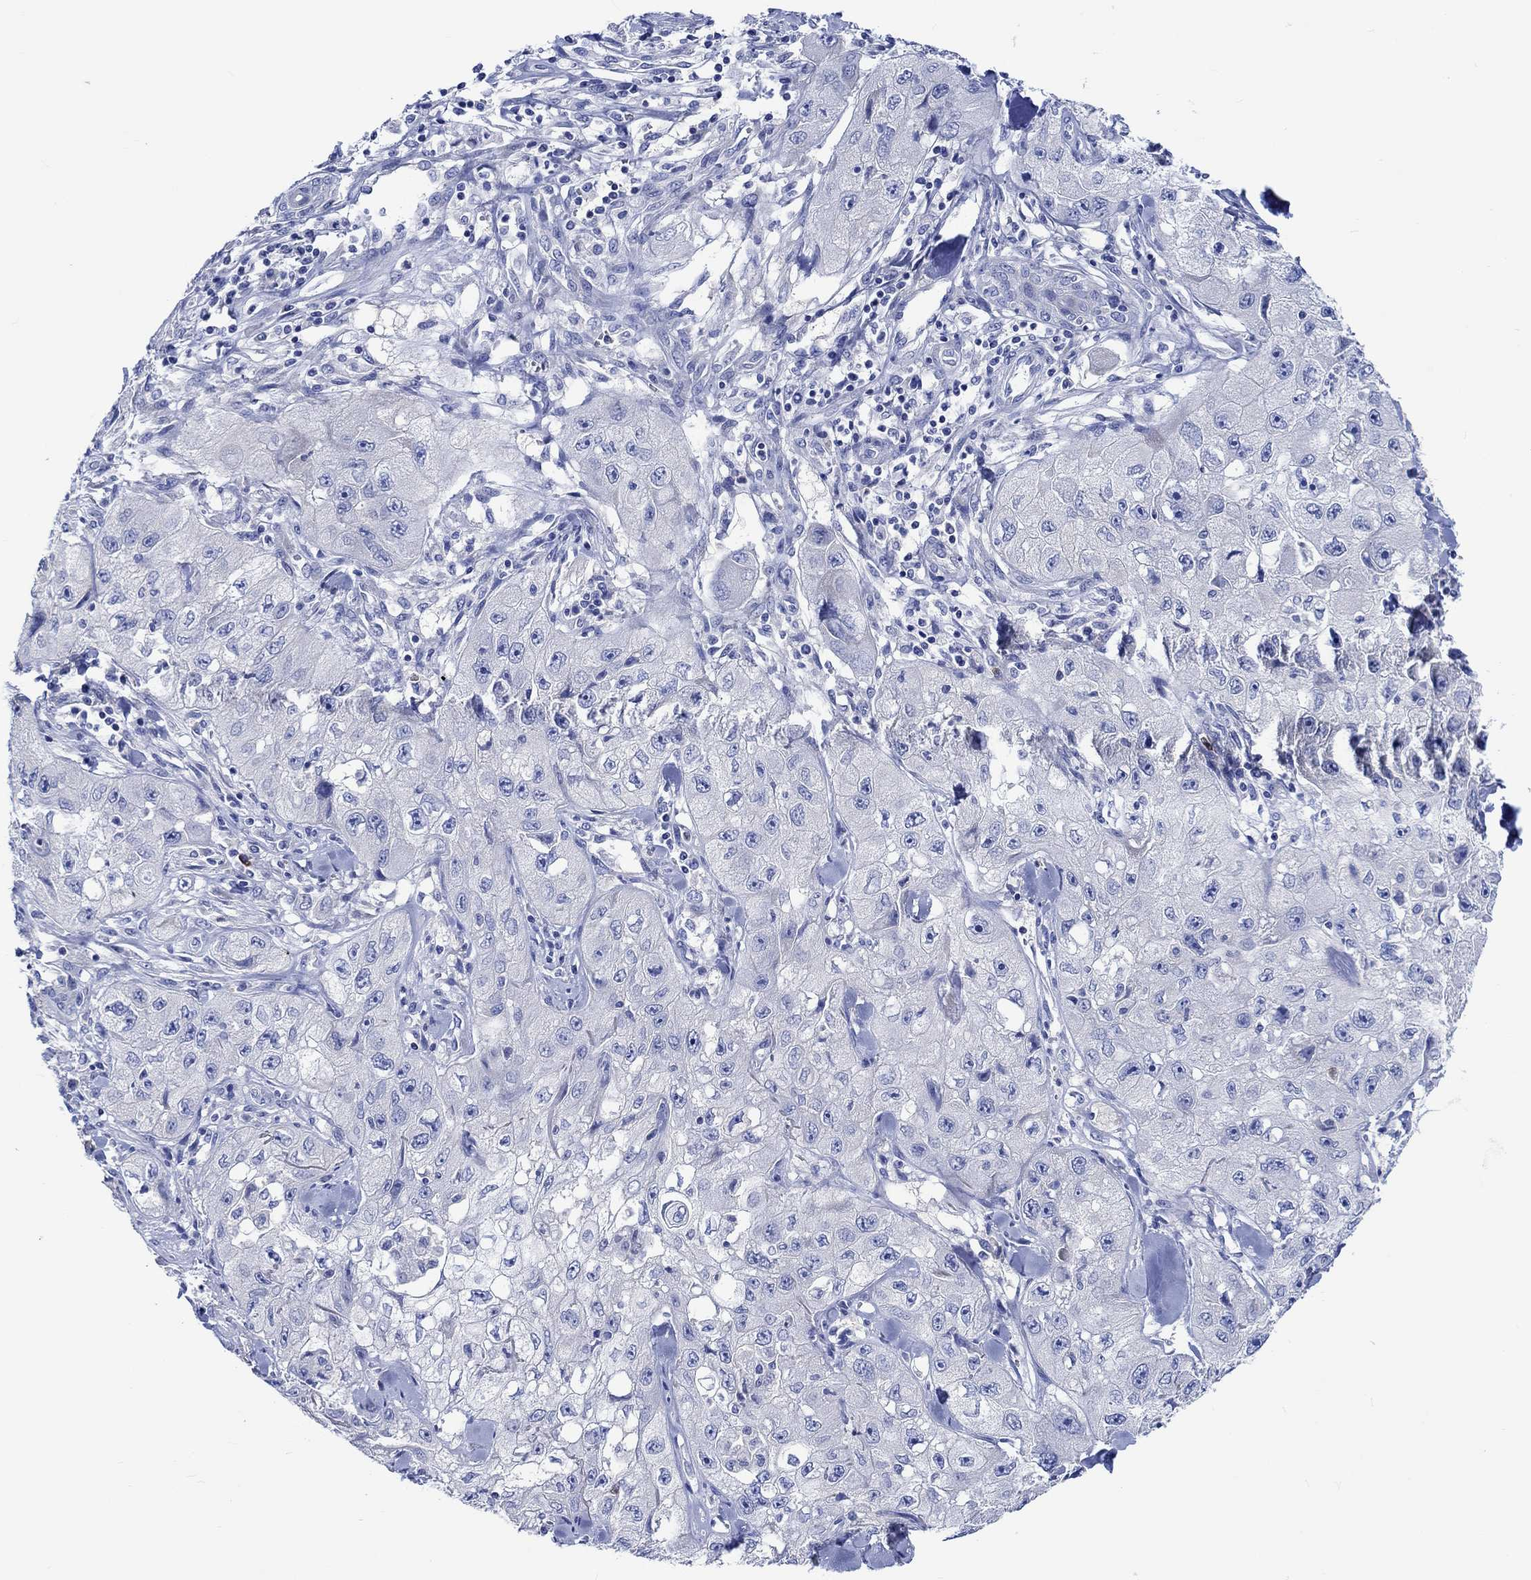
{"staining": {"intensity": "negative", "quantity": "none", "location": "none"}, "tissue": "skin cancer", "cell_type": "Tumor cells", "image_type": "cancer", "snomed": [{"axis": "morphology", "description": "Squamous cell carcinoma, NOS"}, {"axis": "topography", "description": "Skin"}, {"axis": "topography", "description": "Subcutis"}], "caption": "This is an IHC micrograph of skin squamous cell carcinoma. There is no staining in tumor cells.", "gene": "PTPRN2", "patient": {"sex": "male", "age": 73}}